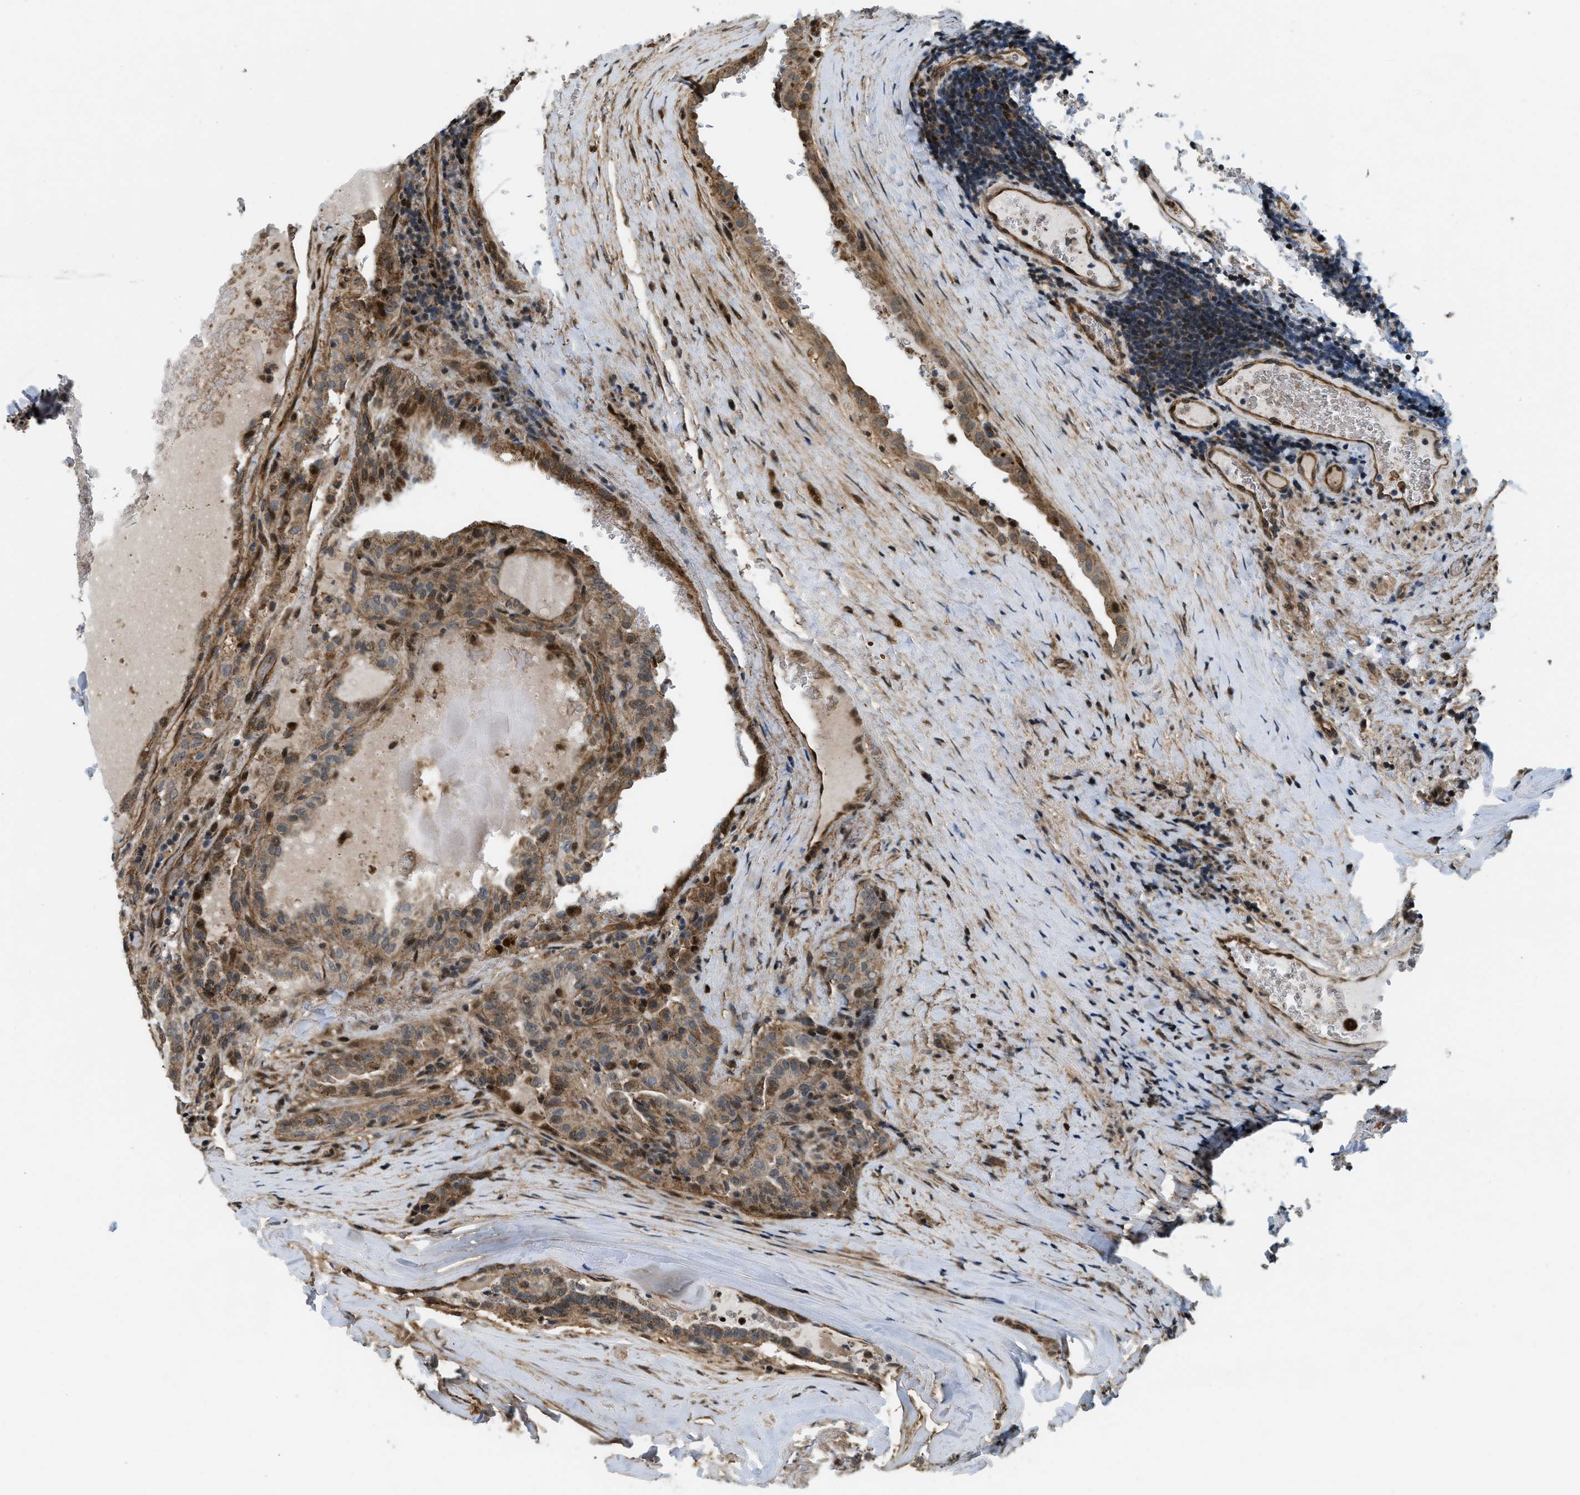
{"staining": {"intensity": "moderate", "quantity": ">75%", "location": "cytoplasmic/membranous"}, "tissue": "thyroid cancer", "cell_type": "Tumor cells", "image_type": "cancer", "snomed": [{"axis": "morphology", "description": "Papillary adenocarcinoma, NOS"}, {"axis": "topography", "description": "Thyroid gland"}], "caption": "This histopathology image exhibits immunohistochemistry staining of human thyroid cancer (papillary adenocarcinoma), with medium moderate cytoplasmic/membranous positivity in about >75% of tumor cells.", "gene": "LTA4H", "patient": {"sex": "male", "age": 77}}